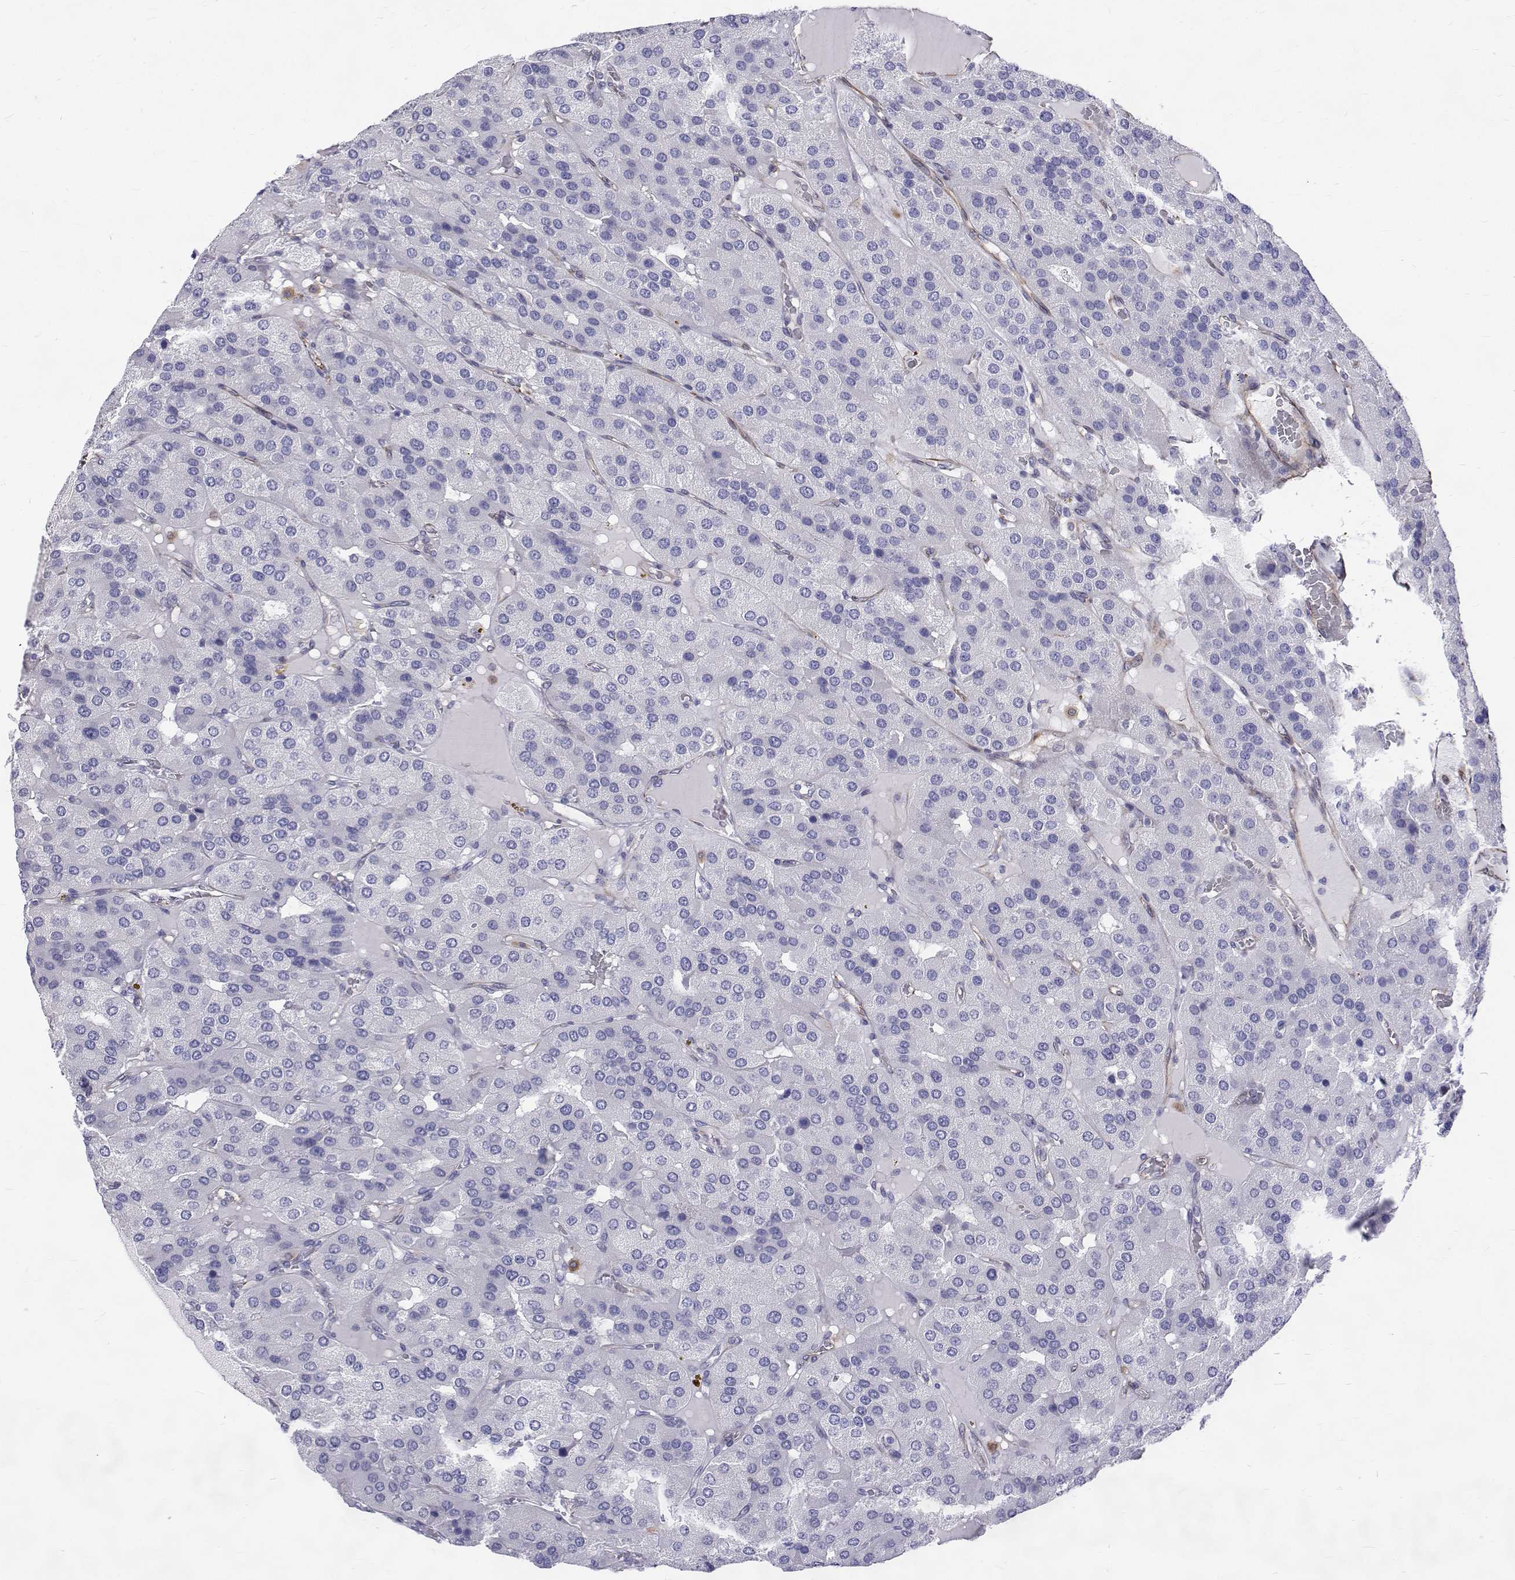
{"staining": {"intensity": "negative", "quantity": "none", "location": "none"}, "tissue": "parathyroid gland", "cell_type": "Glandular cells", "image_type": "normal", "snomed": [{"axis": "morphology", "description": "Normal tissue, NOS"}, {"axis": "morphology", "description": "Adenoma, NOS"}, {"axis": "topography", "description": "Parathyroid gland"}], "caption": "The histopathology image shows no significant expression in glandular cells of parathyroid gland.", "gene": "OPRPN", "patient": {"sex": "female", "age": 86}}